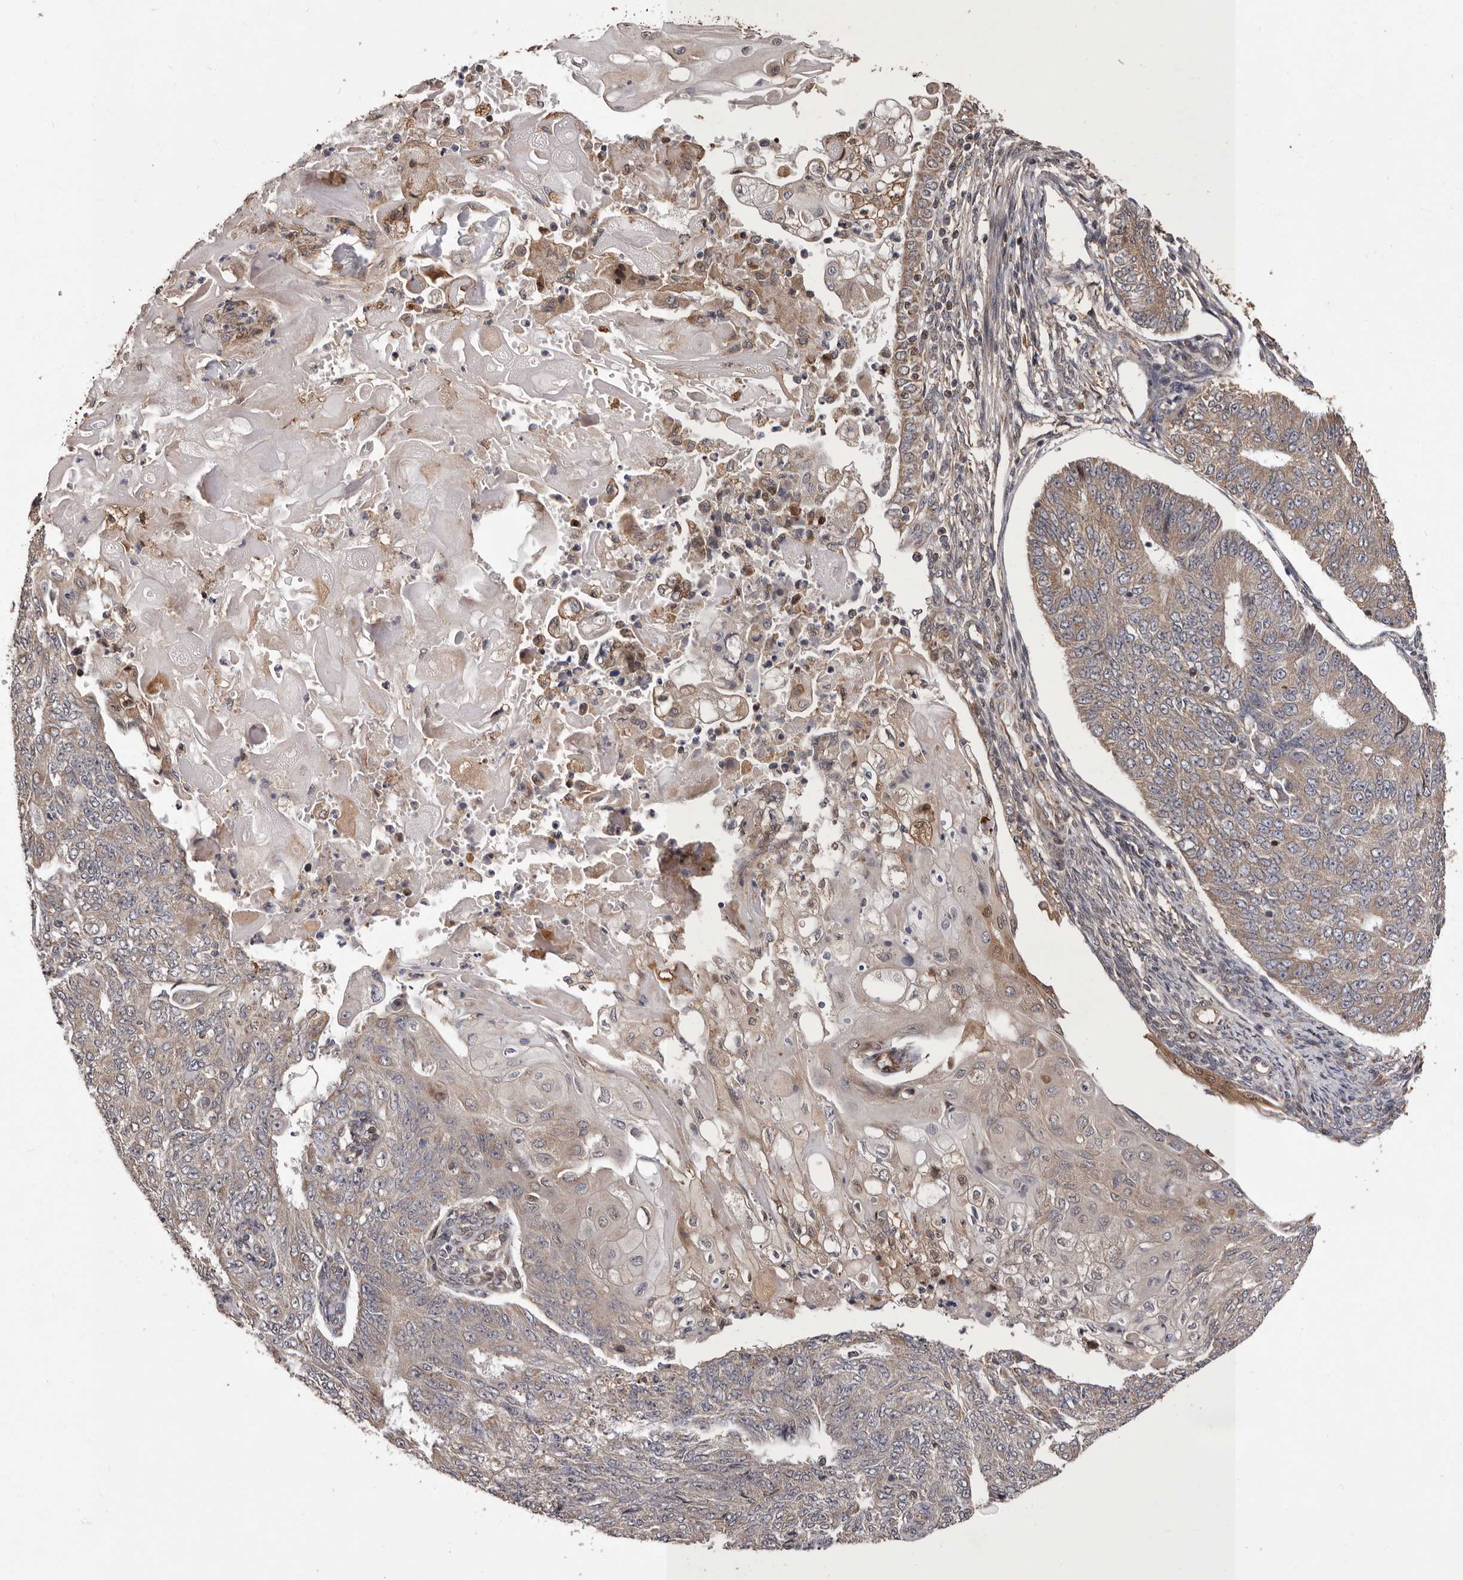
{"staining": {"intensity": "weak", "quantity": "25%-75%", "location": "cytoplasmic/membranous"}, "tissue": "endometrial cancer", "cell_type": "Tumor cells", "image_type": "cancer", "snomed": [{"axis": "morphology", "description": "Adenocarcinoma, NOS"}, {"axis": "topography", "description": "Endometrium"}], "caption": "Approximately 25%-75% of tumor cells in human endometrial cancer show weak cytoplasmic/membranous protein staining as visualized by brown immunohistochemical staining.", "gene": "GADD45B", "patient": {"sex": "female", "age": 32}}